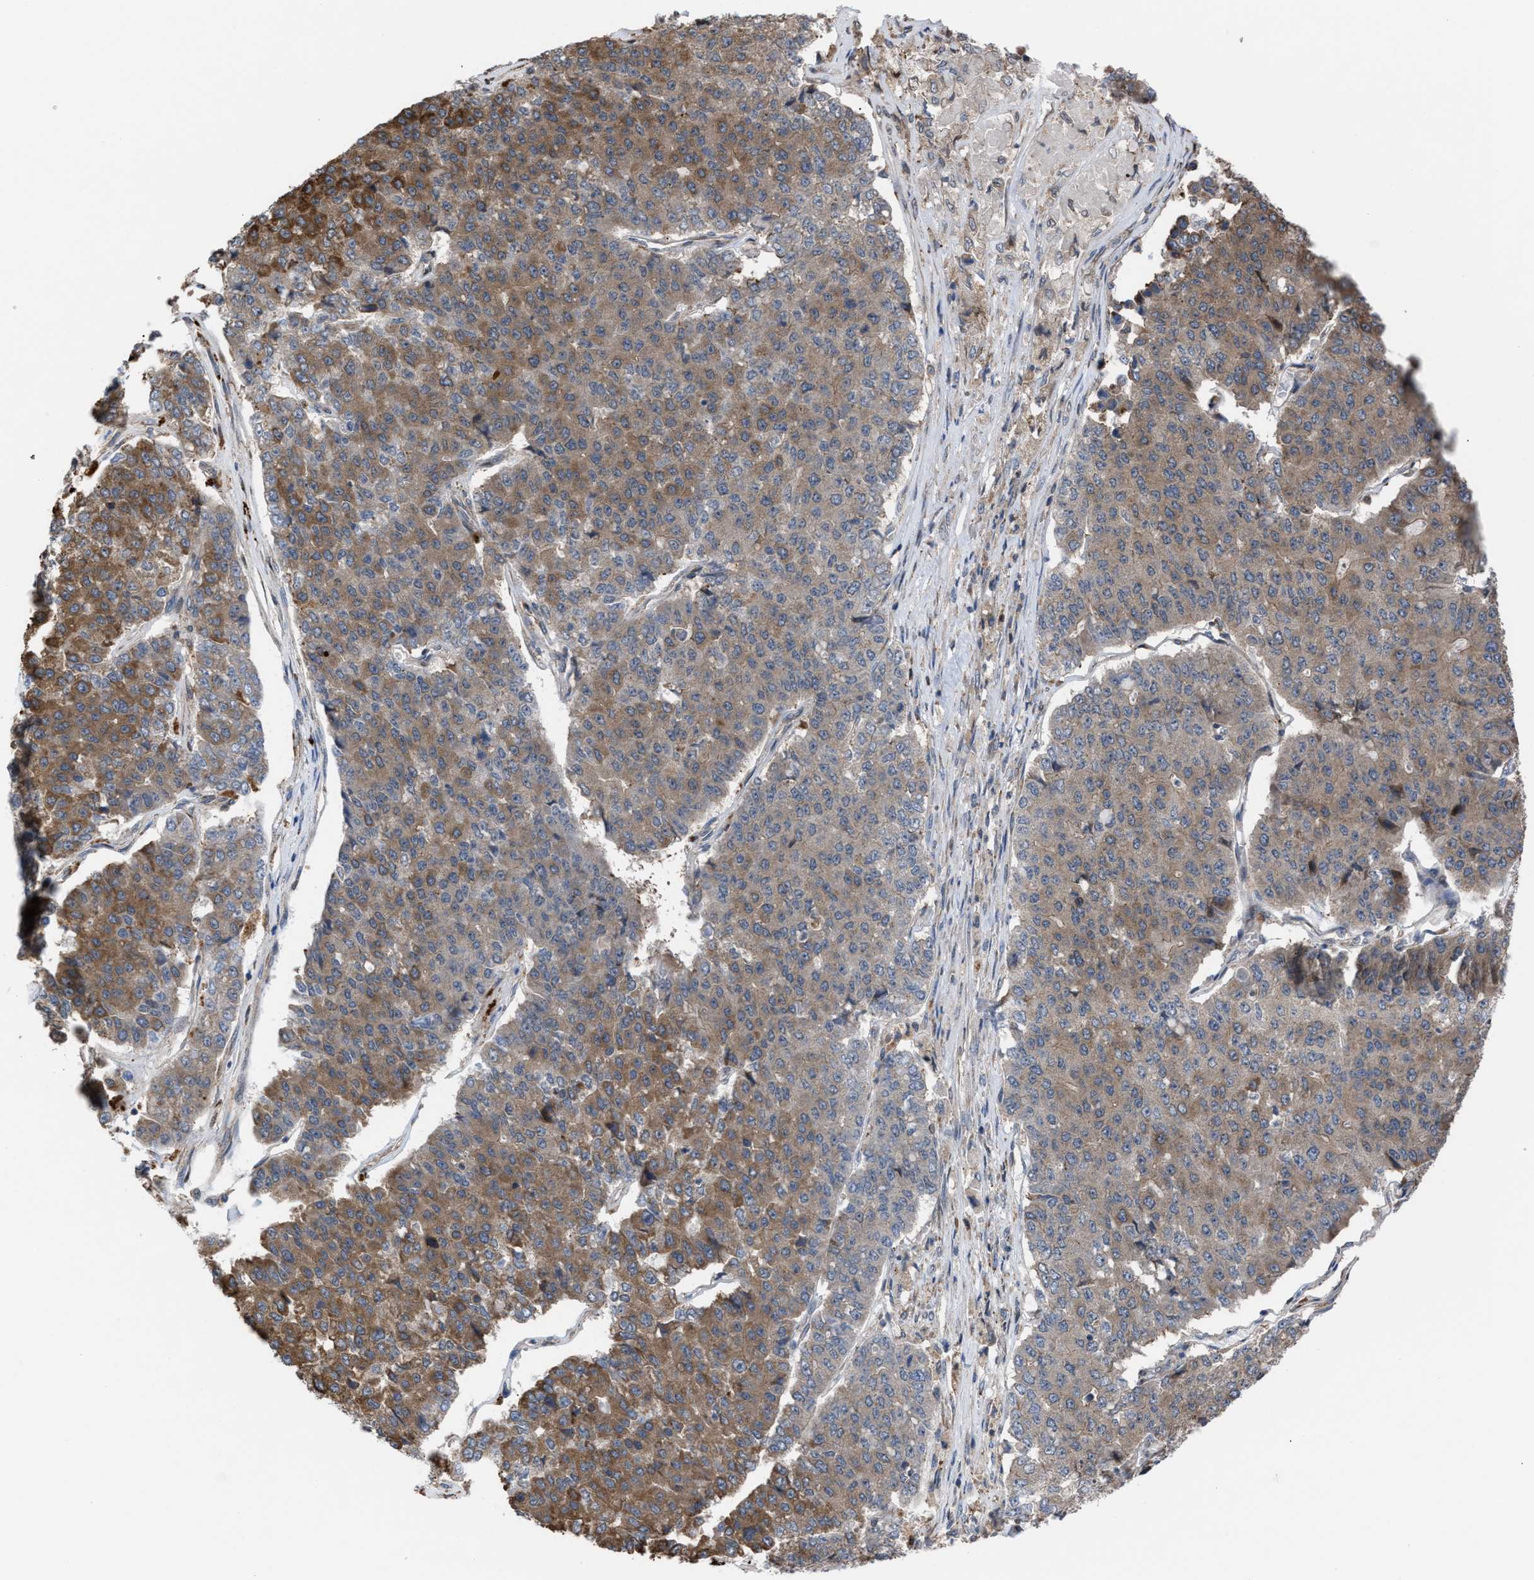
{"staining": {"intensity": "moderate", "quantity": ">75%", "location": "cytoplasmic/membranous"}, "tissue": "pancreatic cancer", "cell_type": "Tumor cells", "image_type": "cancer", "snomed": [{"axis": "morphology", "description": "Adenocarcinoma, NOS"}, {"axis": "topography", "description": "Pancreas"}], "caption": "There is medium levels of moderate cytoplasmic/membranous expression in tumor cells of pancreatic cancer, as demonstrated by immunohistochemical staining (brown color).", "gene": "TP53BP2", "patient": {"sex": "male", "age": 50}}